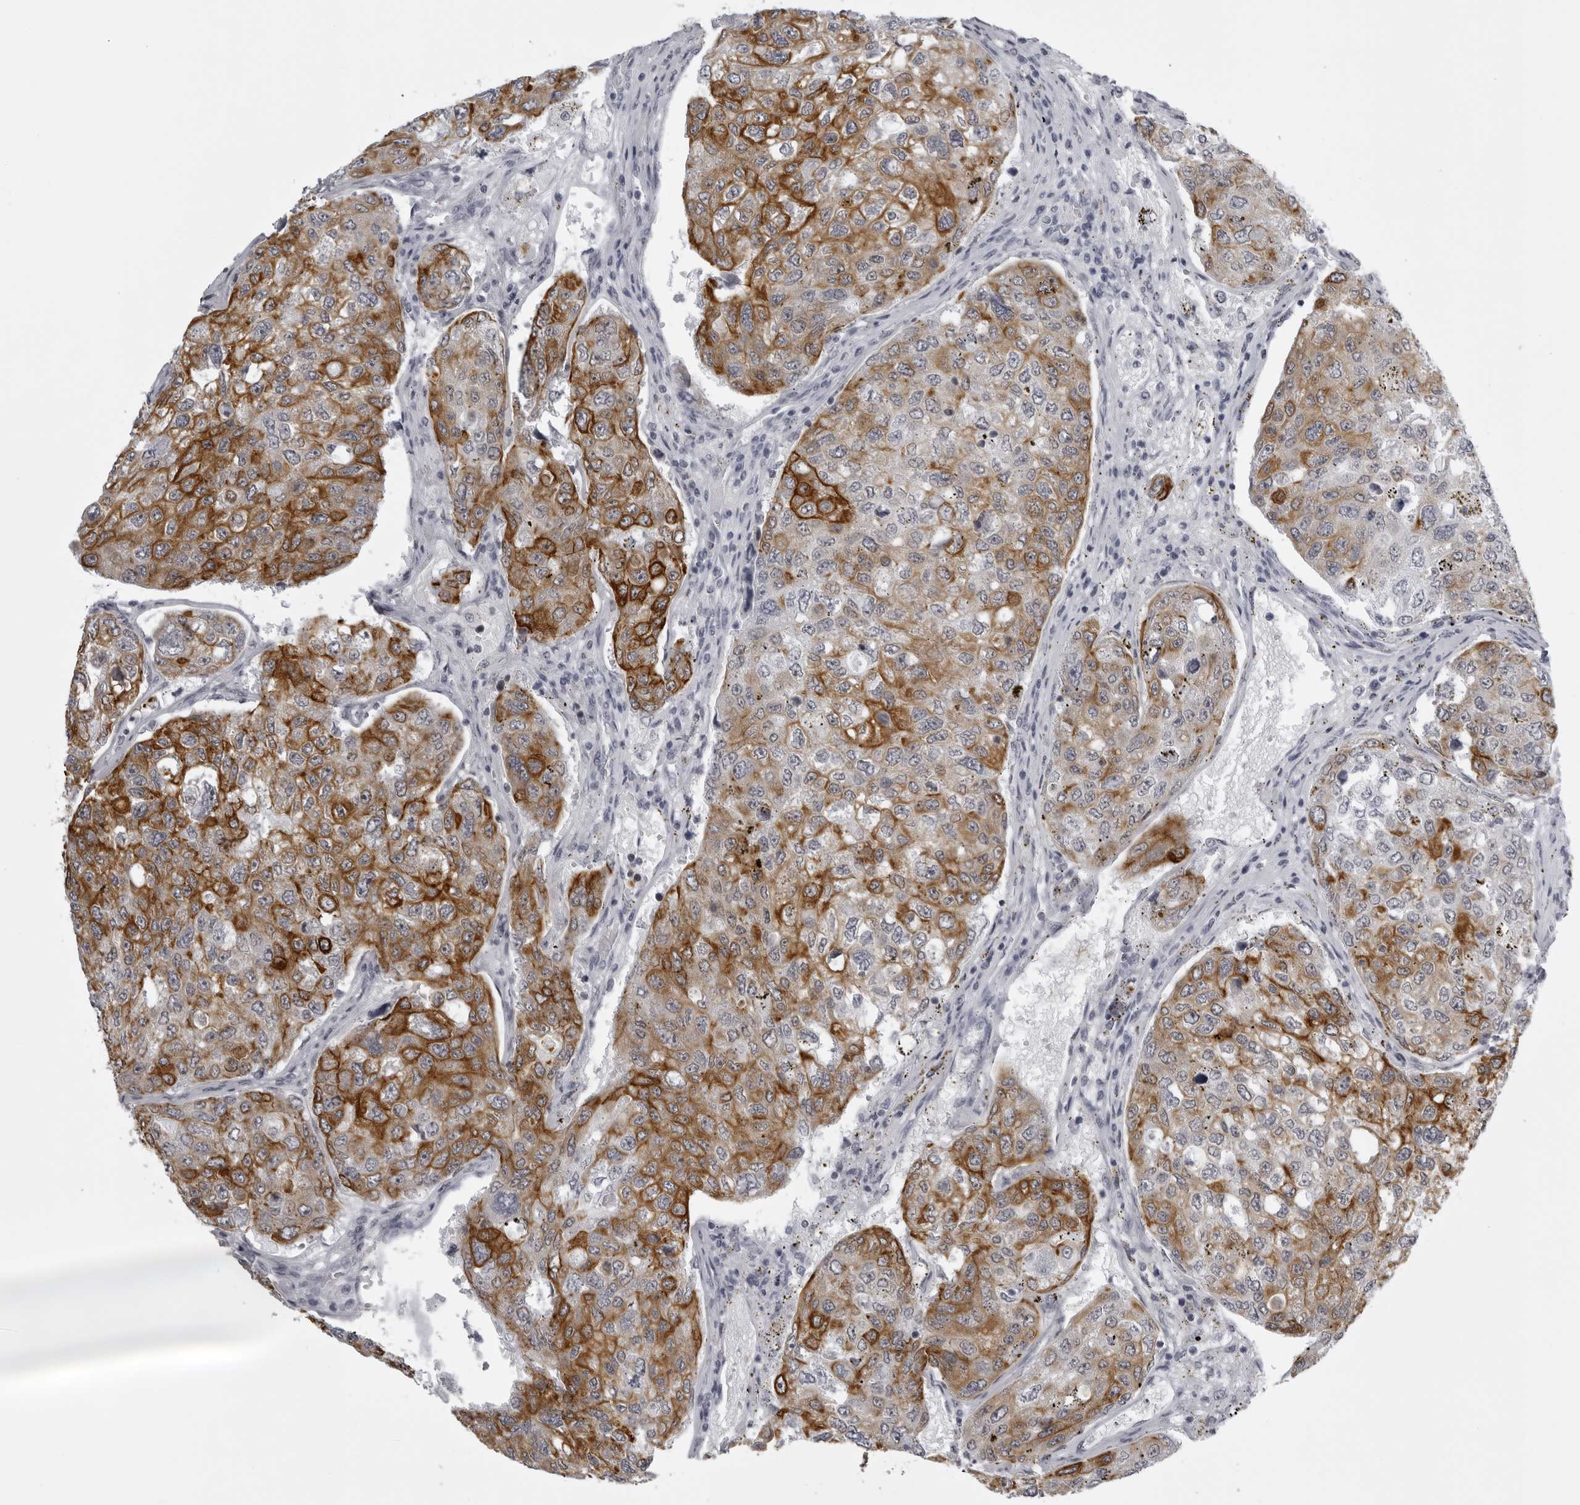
{"staining": {"intensity": "moderate", "quantity": ">75%", "location": "cytoplasmic/membranous"}, "tissue": "urothelial cancer", "cell_type": "Tumor cells", "image_type": "cancer", "snomed": [{"axis": "morphology", "description": "Urothelial carcinoma, High grade"}, {"axis": "topography", "description": "Lymph node"}, {"axis": "topography", "description": "Urinary bladder"}], "caption": "A brown stain shows moderate cytoplasmic/membranous staining of a protein in human urothelial carcinoma (high-grade) tumor cells.", "gene": "UROD", "patient": {"sex": "male", "age": 51}}